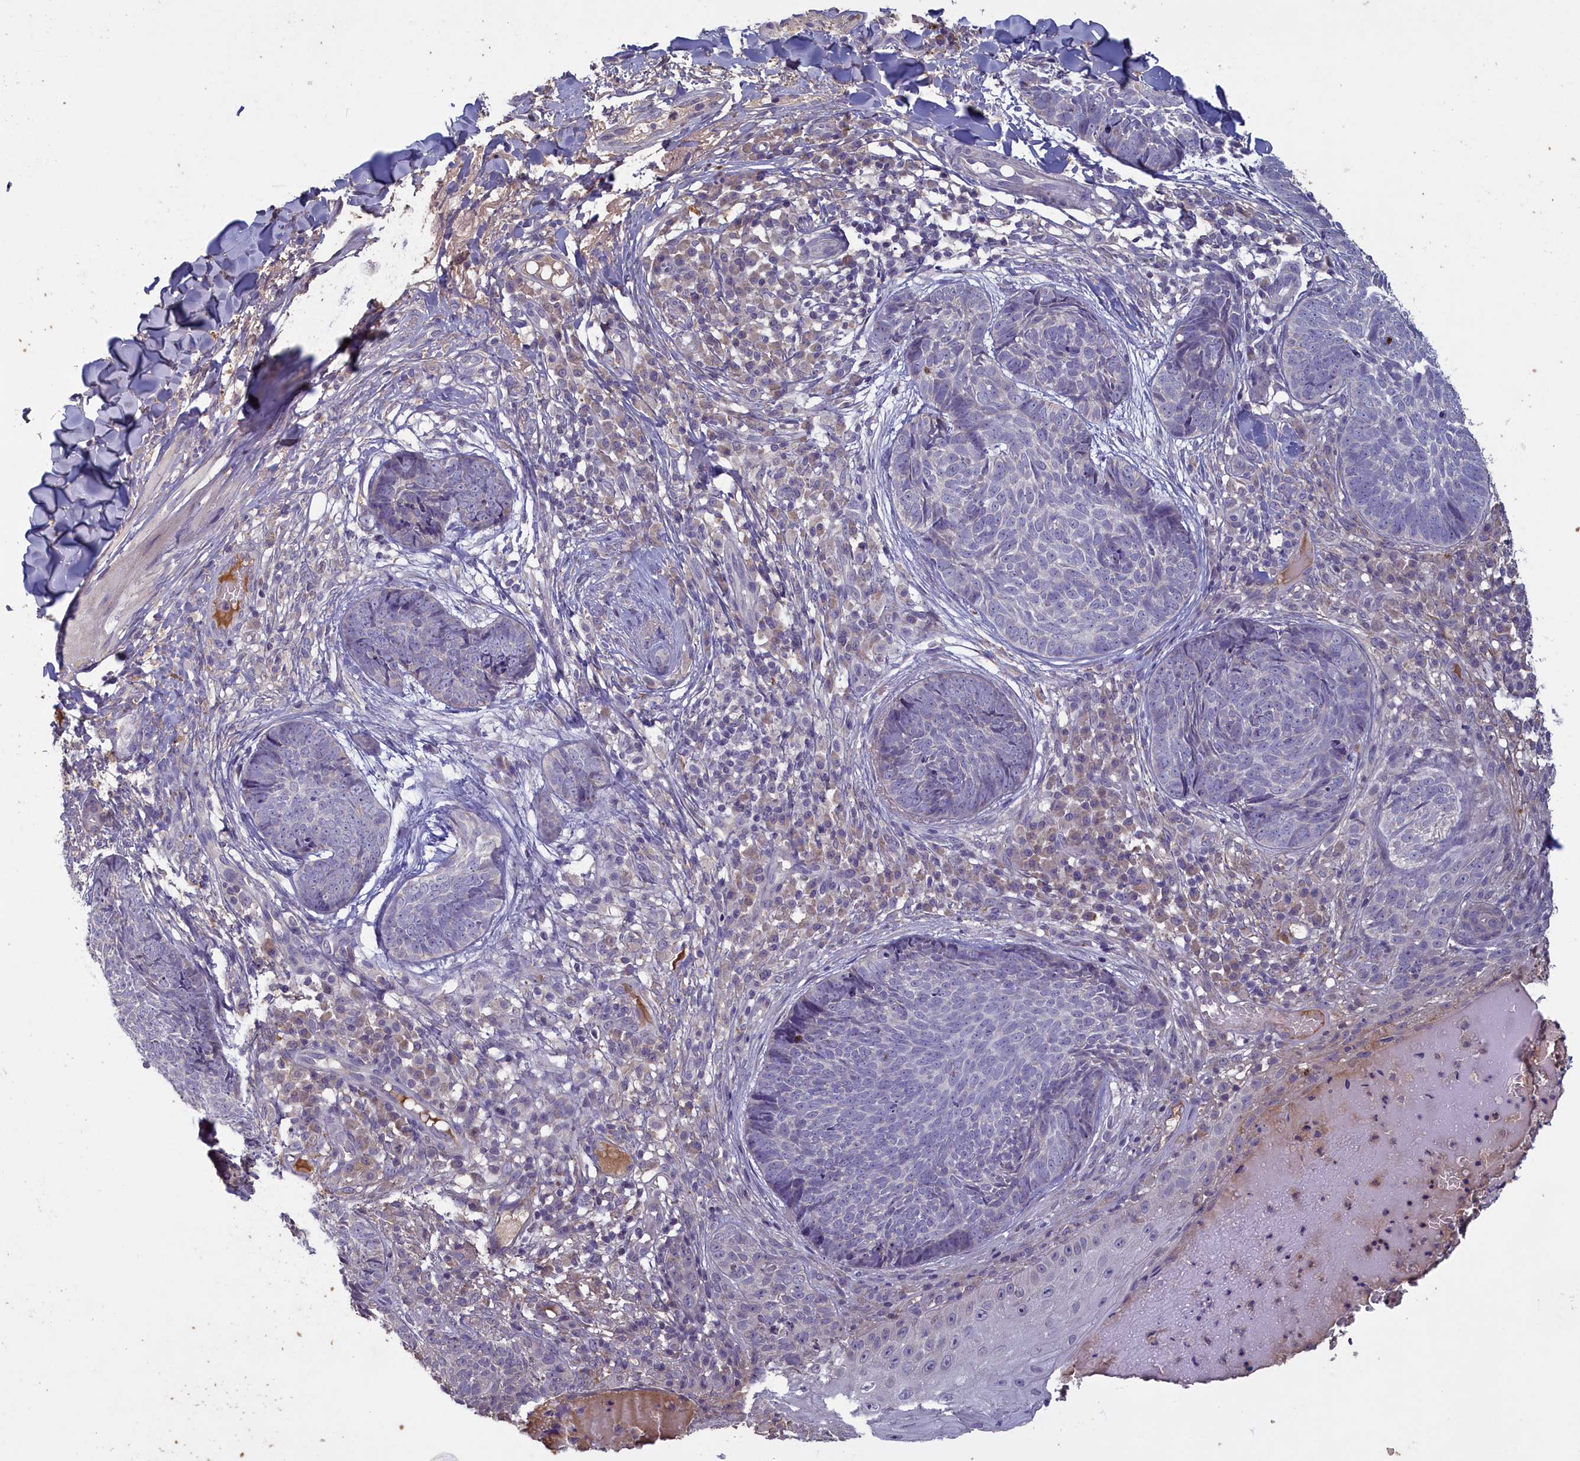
{"staining": {"intensity": "negative", "quantity": "none", "location": "none"}, "tissue": "skin cancer", "cell_type": "Tumor cells", "image_type": "cancer", "snomed": [{"axis": "morphology", "description": "Basal cell carcinoma"}, {"axis": "topography", "description": "Skin"}], "caption": "Immunohistochemical staining of human skin cancer (basal cell carcinoma) displays no significant staining in tumor cells. (Brightfield microscopy of DAB IHC at high magnification).", "gene": "ATF7IP2", "patient": {"sex": "female", "age": 61}}